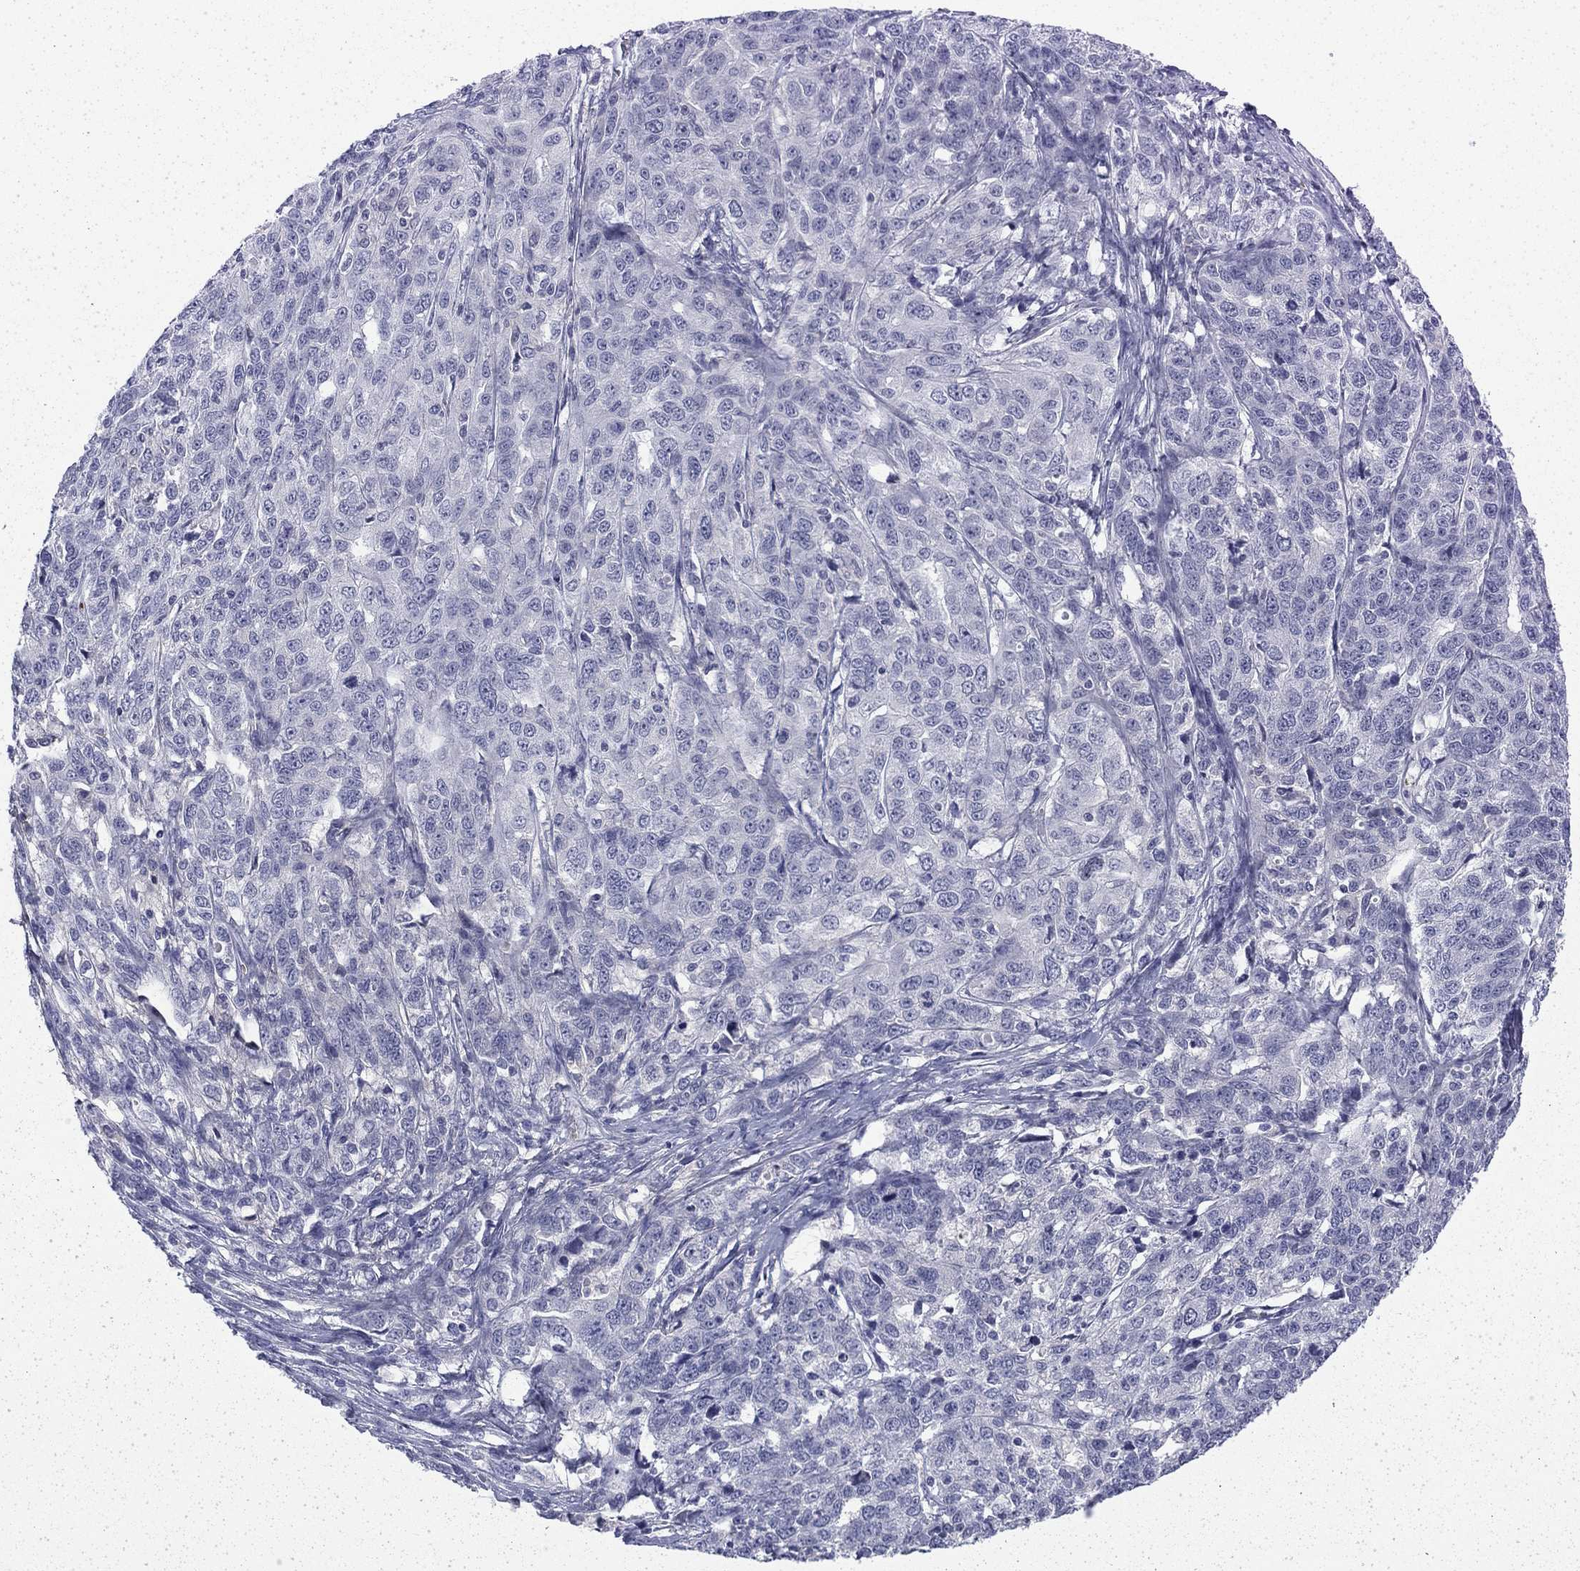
{"staining": {"intensity": "negative", "quantity": "none", "location": "none"}, "tissue": "ovarian cancer", "cell_type": "Tumor cells", "image_type": "cancer", "snomed": [{"axis": "morphology", "description": "Cystadenocarcinoma, serous, NOS"}, {"axis": "topography", "description": "Ovary"}], "caption": "This image is of ovarian serous cystadenocarcinoma stained with immunohistochemistry (IHC) to label a protein in brown with the nuclei are counter-stained blue. There is no staining in tumor cells.", "gene": "ENPP6", "patient": {"sex": "female", "age": 71}}